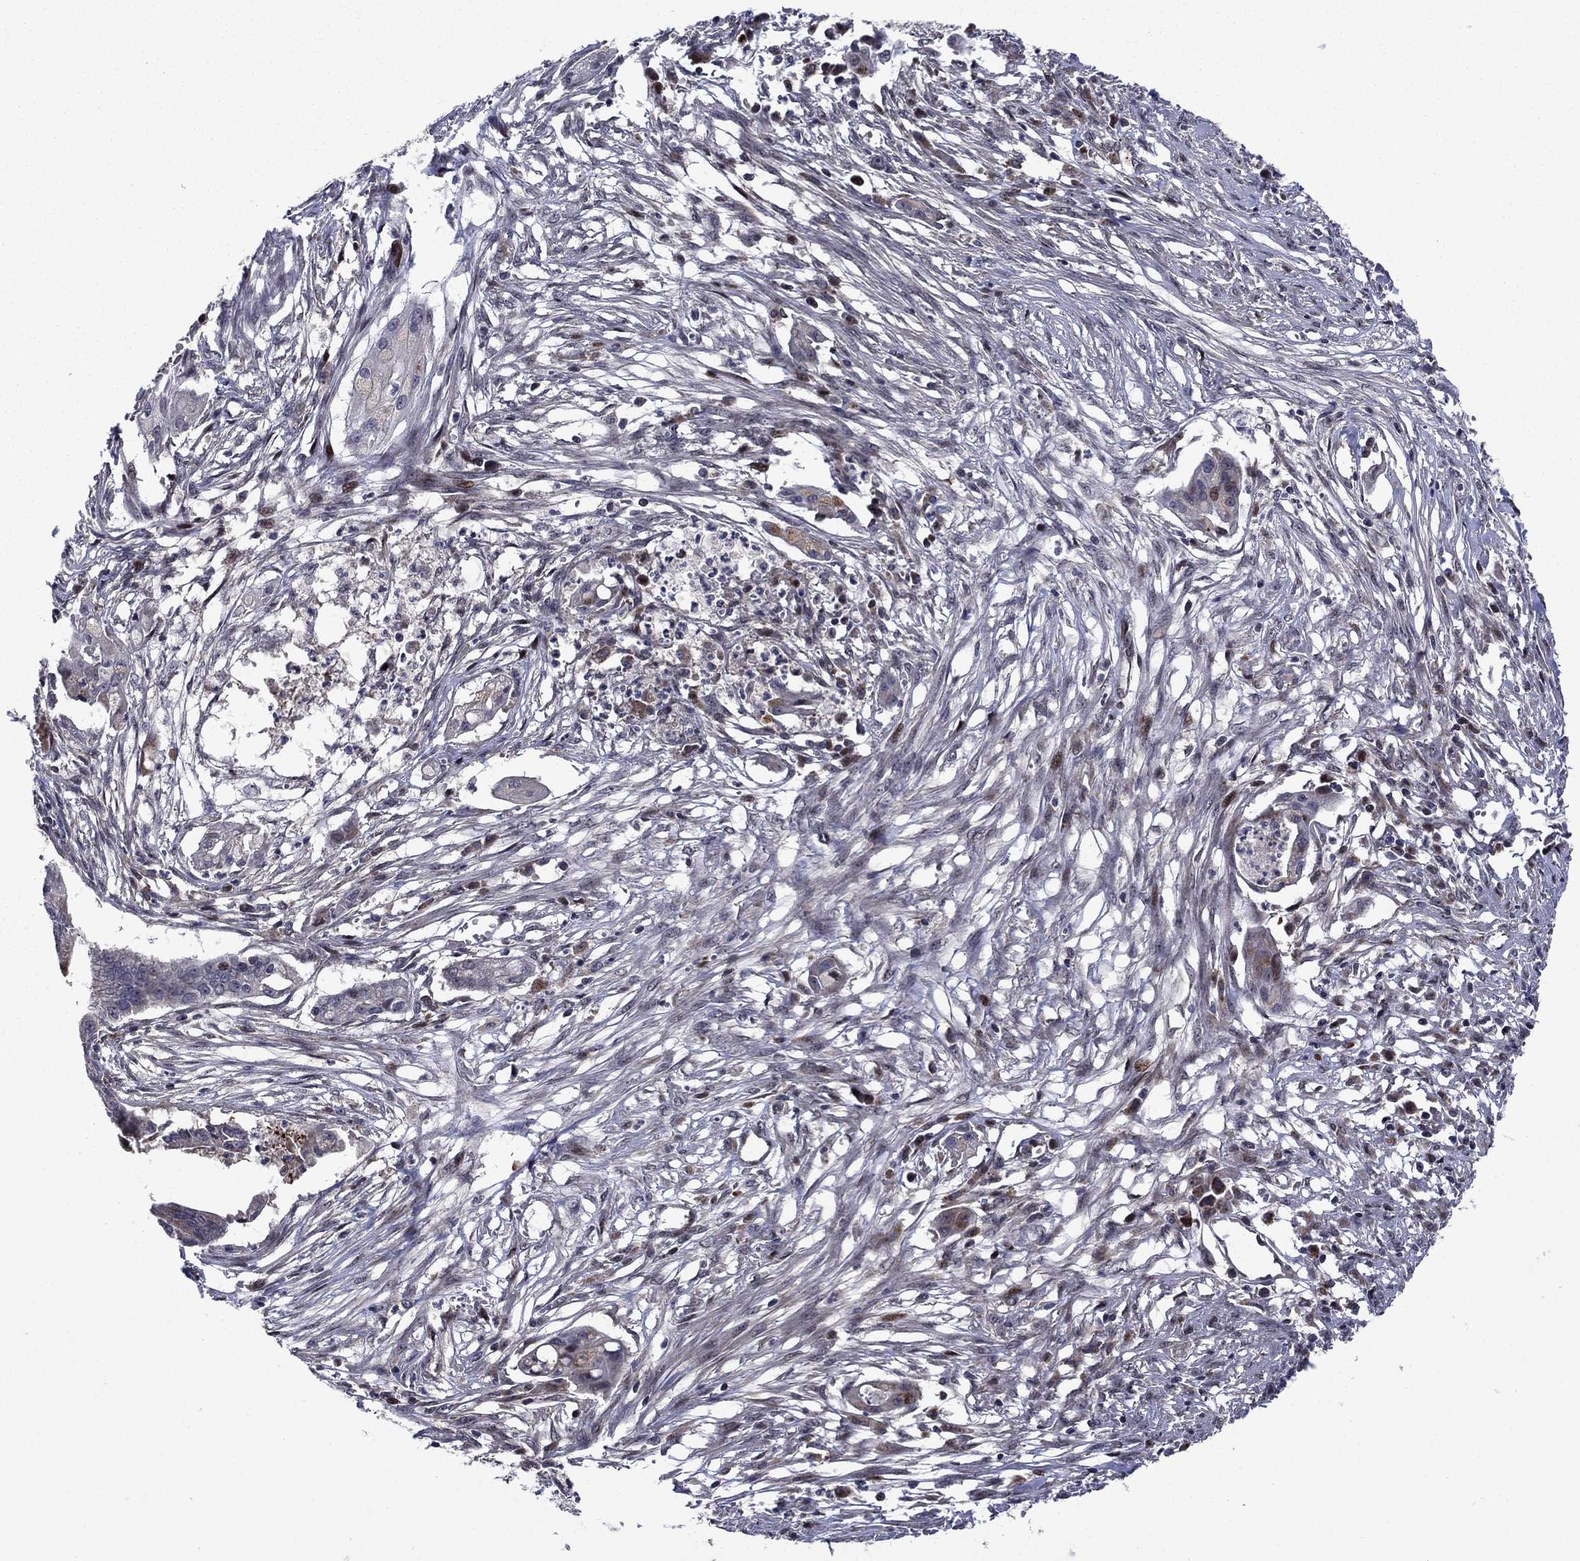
{"staining": {"intensity": "weak", "quantity": "<25%", "location": "cytoplasmic/membranous"}, "tissue": "pancreatic cancer", "cell_type": "Tumor cells", "image_type": "cancer", "snomed": [{"axis": "morphology", "description": "Normal tissue, NOS"}, {"axis": "morphology", "description": "Adenocarcinoma, NOS"}, {"axis": "topography", "description": "Pancreas"}], "caption": "The histopathology image displays no significant positivity in tumor cells of adenocarcinoma (pancreatic).", "gene": "AGTPBP1", "patient": {"sex": "female", "age": 58}}